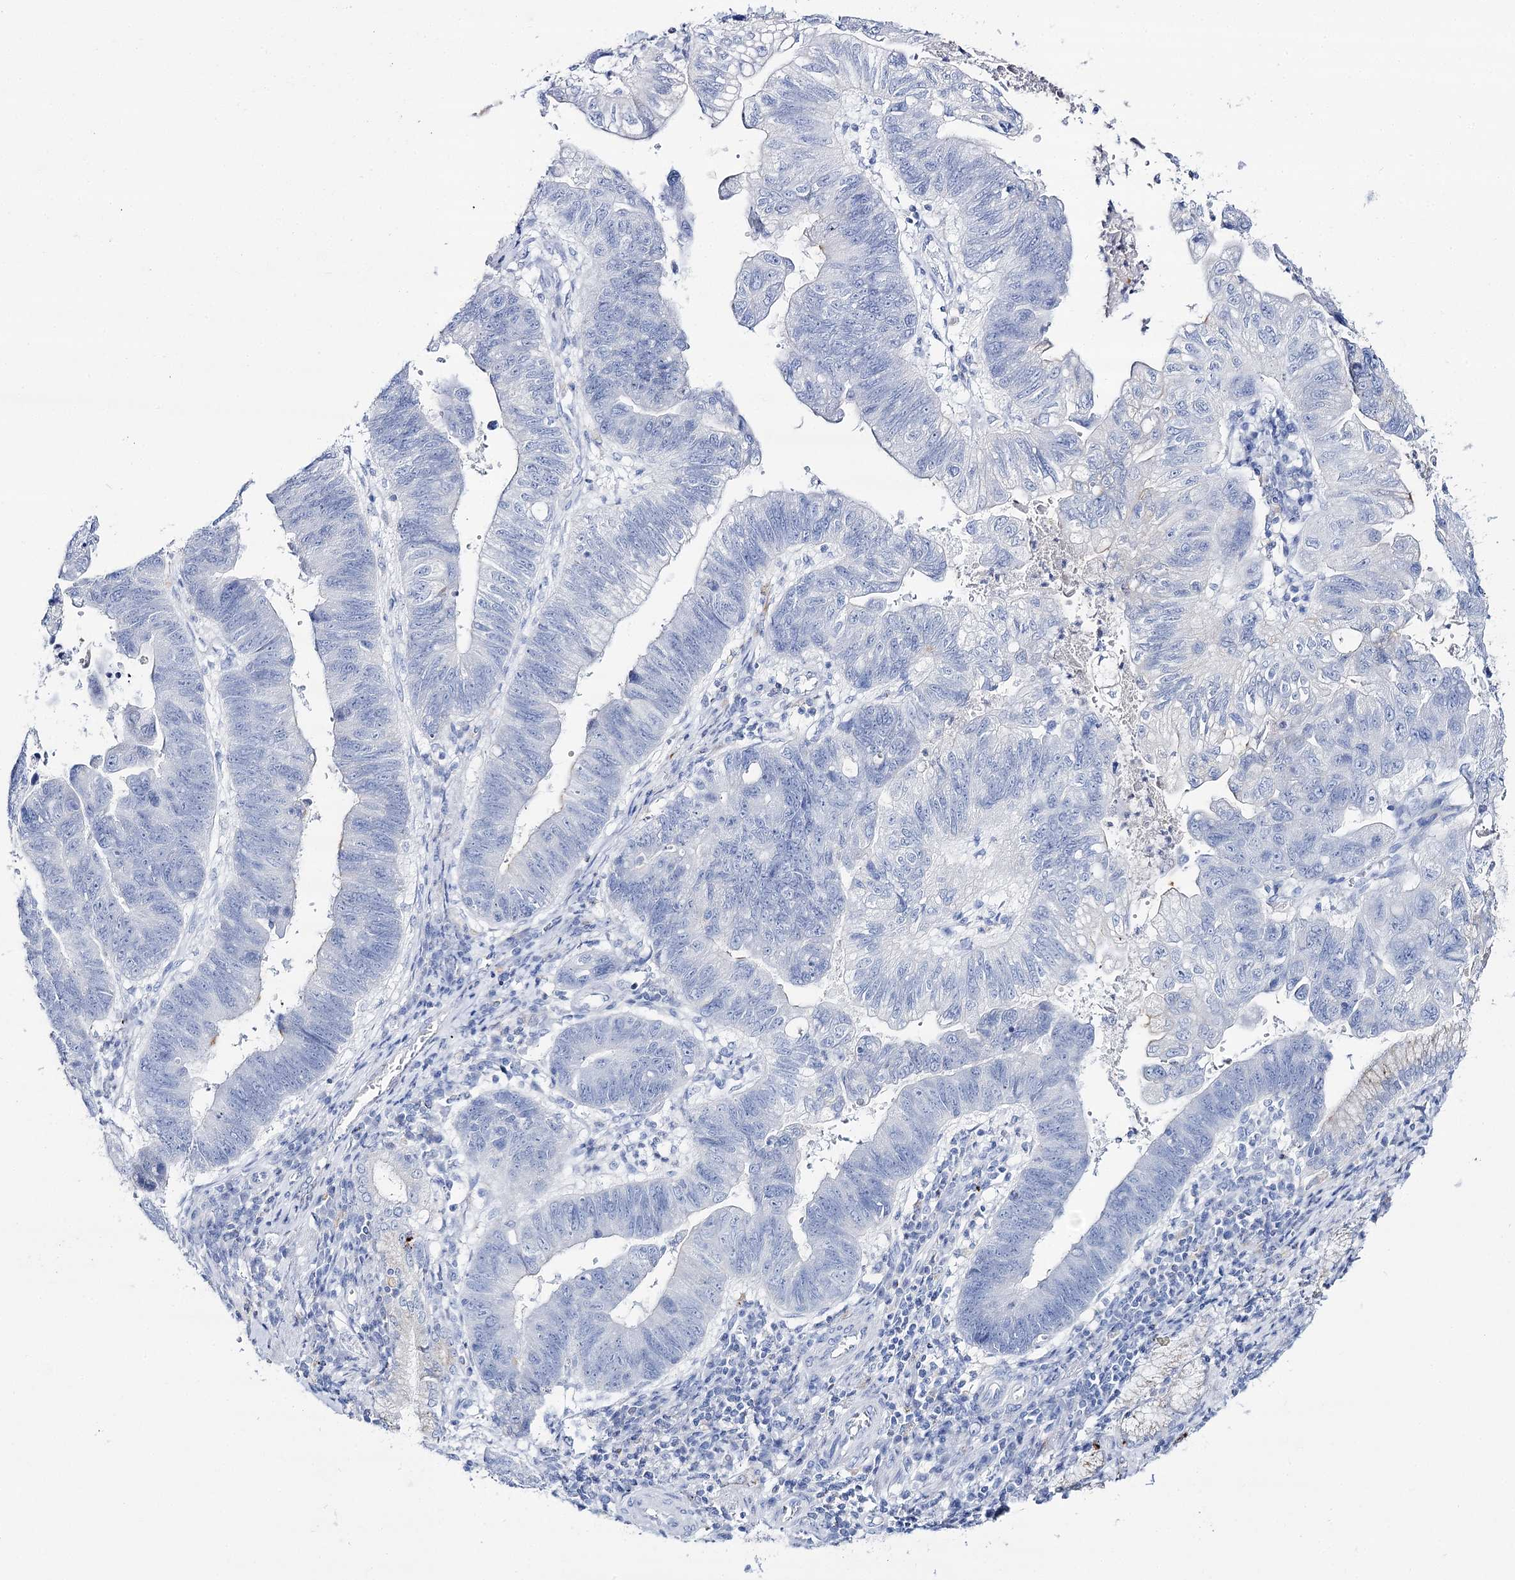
{"staining": {"intensity": "negative", "quantity": "none", "location": "none"}, "tissue": "stomach cancer", "cell_type": "Tumor cells", "image_type": "cancer", "snomed": [{"axis": "morphology", "description": "Adenocarcinoma, NOS"}, {"axis": "topography", "description": "Stomach"}], "caption": "Stomach cancer (adenocarcinoma) was stained to show a protein in brown. There is no significant expression in tumor cells. (DAB (3,3'-diaminobenzidine) immunohistochemistry with hematoxylin counter stain).", "gene": "SLC3A1", "patient": {"sex": "male", "age": 59}}